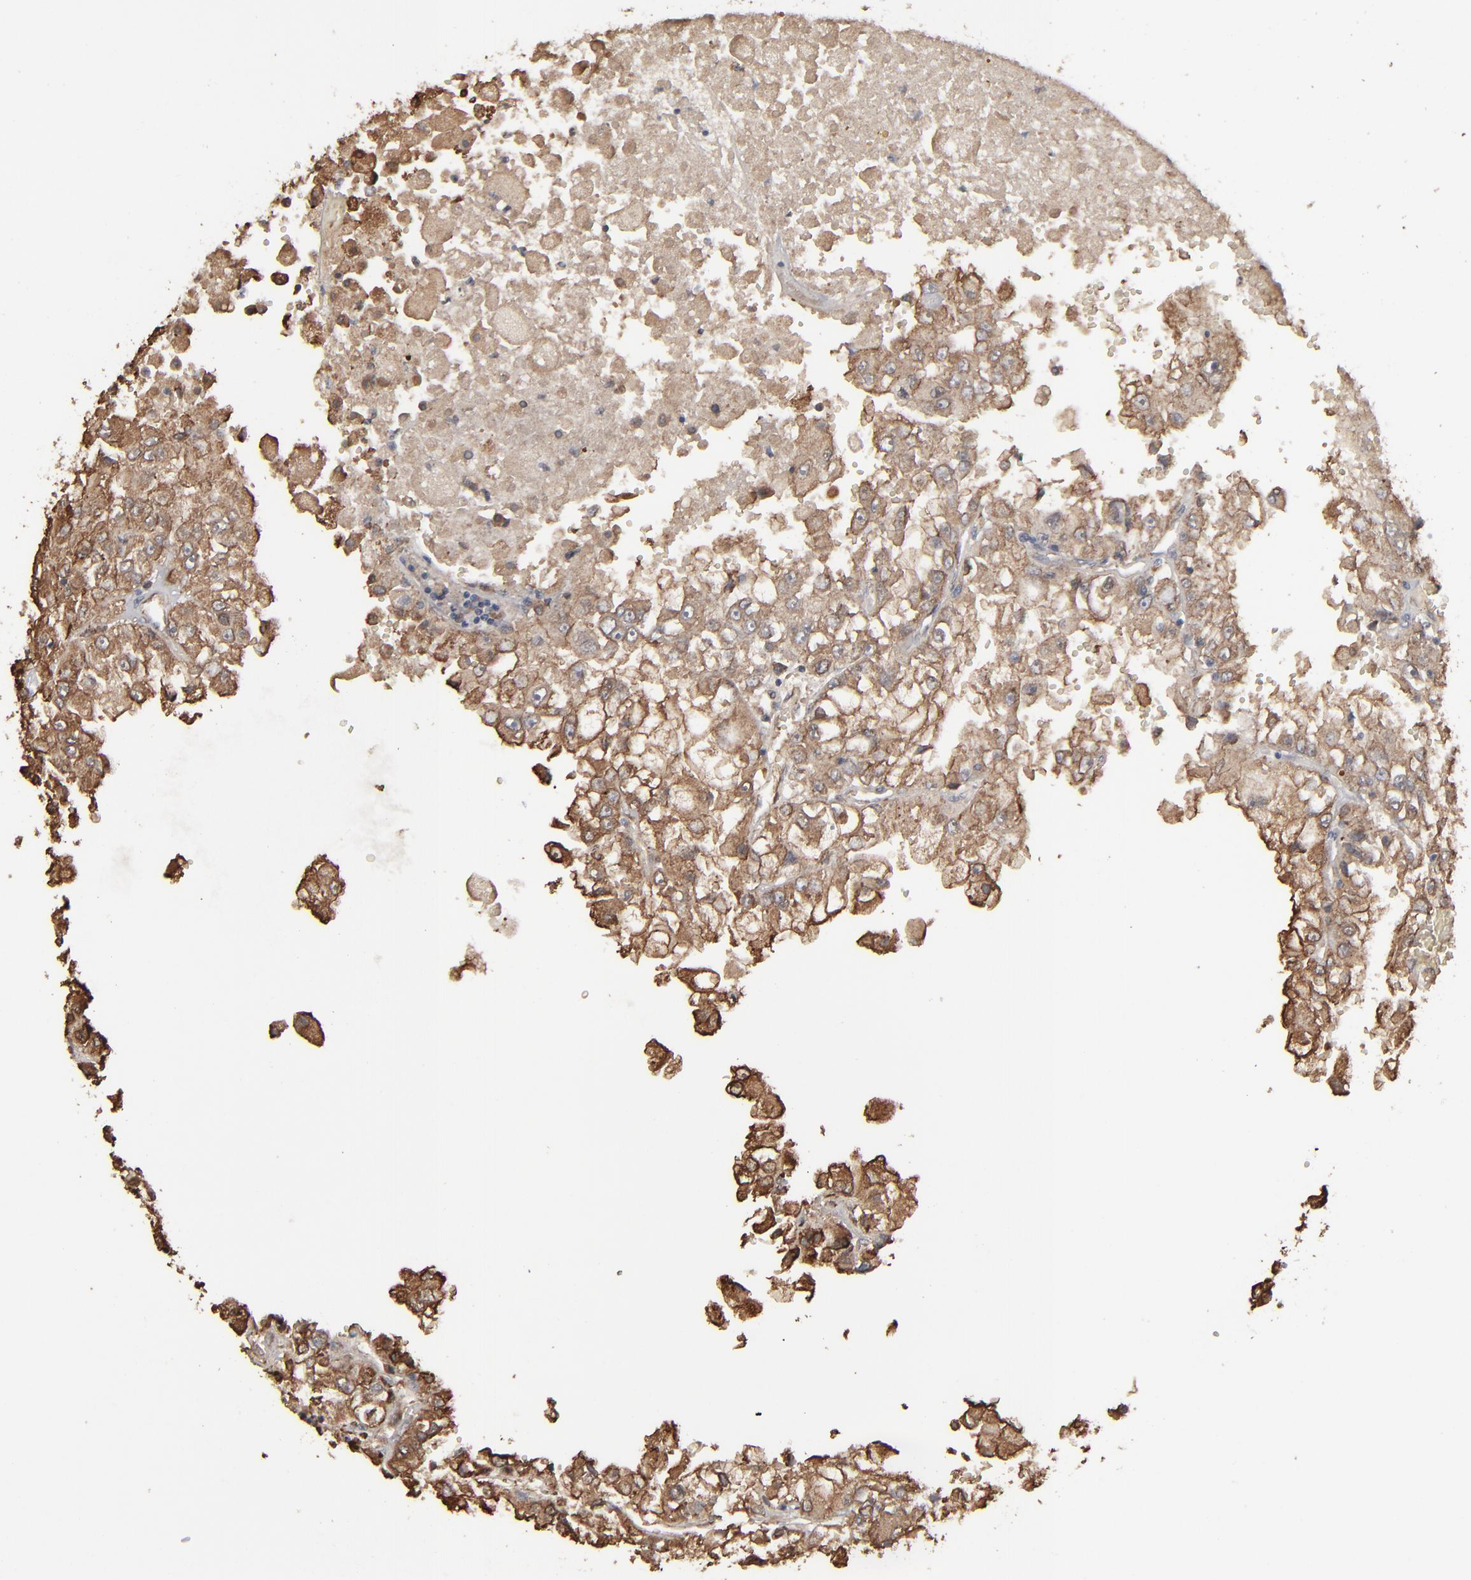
{"staining": {"intensity": "moderate", "quantity": ">75%", "location": "cytoplasmic/membranous"}, "tissue": "renal cancer", "cell_type": "Tumor cells", "image_type": "cancer", "snomed": [{"axis": "morphology", "description": "Adenocarcinoma, NOS"}, {"axis": "topography", "description": "Kidney"}], "caption": "A medium amount of moderate cytoplasmic/membranous staining is present in about >75% of tumor cells in adenocarcinoma (renal) tissue.", "gene": "NME1-NME2", "patient": {"sex": "female", "age": 83}}